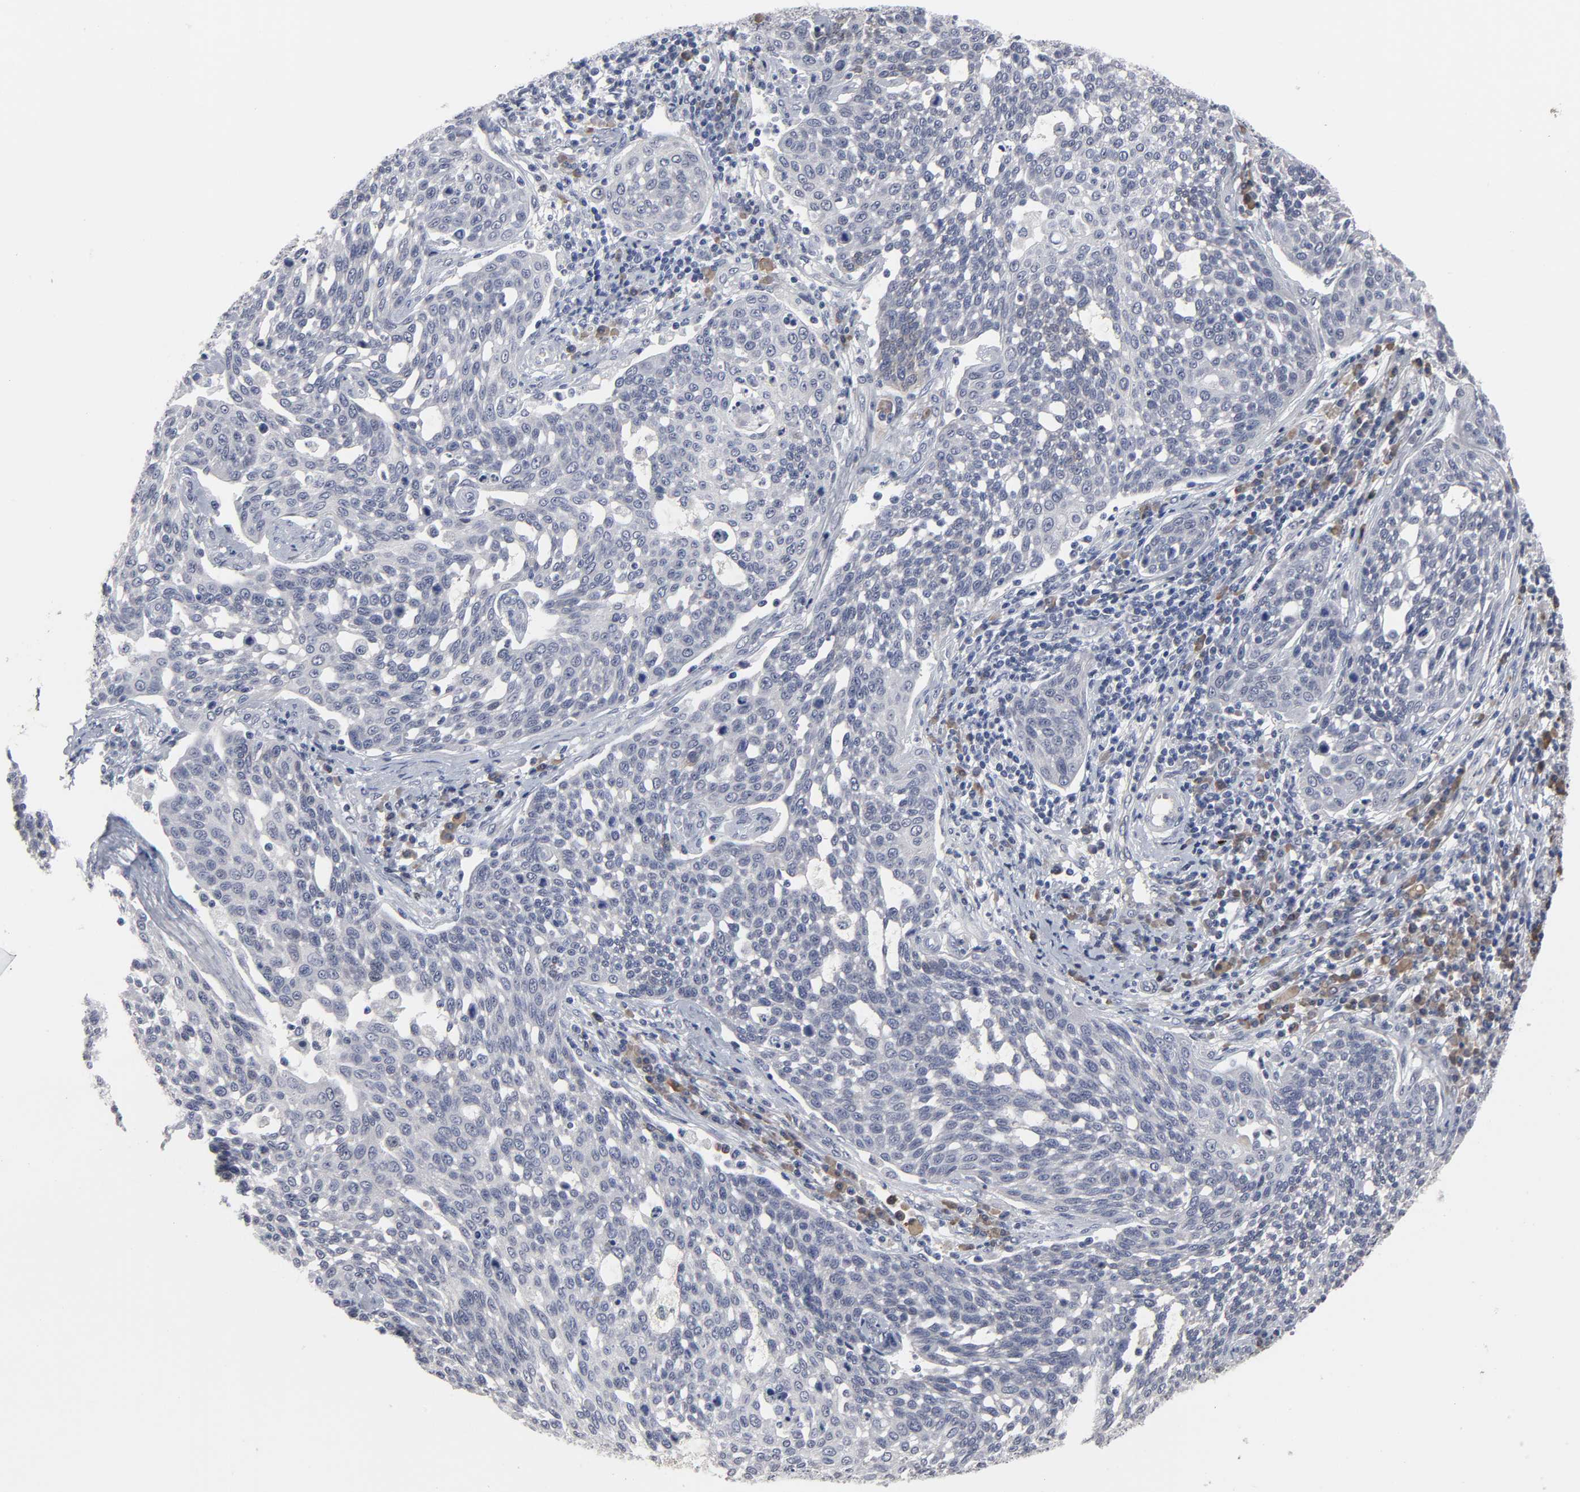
{"staining": {"intensity": "weak", "quantity": "<25%", "location": "cytoplasmic/membranous"}, "tissue": "cervical cancer", "cell_type": "Tumor cells", "image_type": "cancer", "snomed": [{"axis": "morphology", "description": "Squamous cell carcinoma, NOS"}, {"axis": "topography", "description": "Cervix"}], "caption": "IHC photomicrograph of neoplastic tissue: squamous cell carcinoma (cervical) stained with DAB displays no significant protein positivity in tumor cells.", "gene": "HNF4A", "patient": {"sex": "female", "age": 34}}